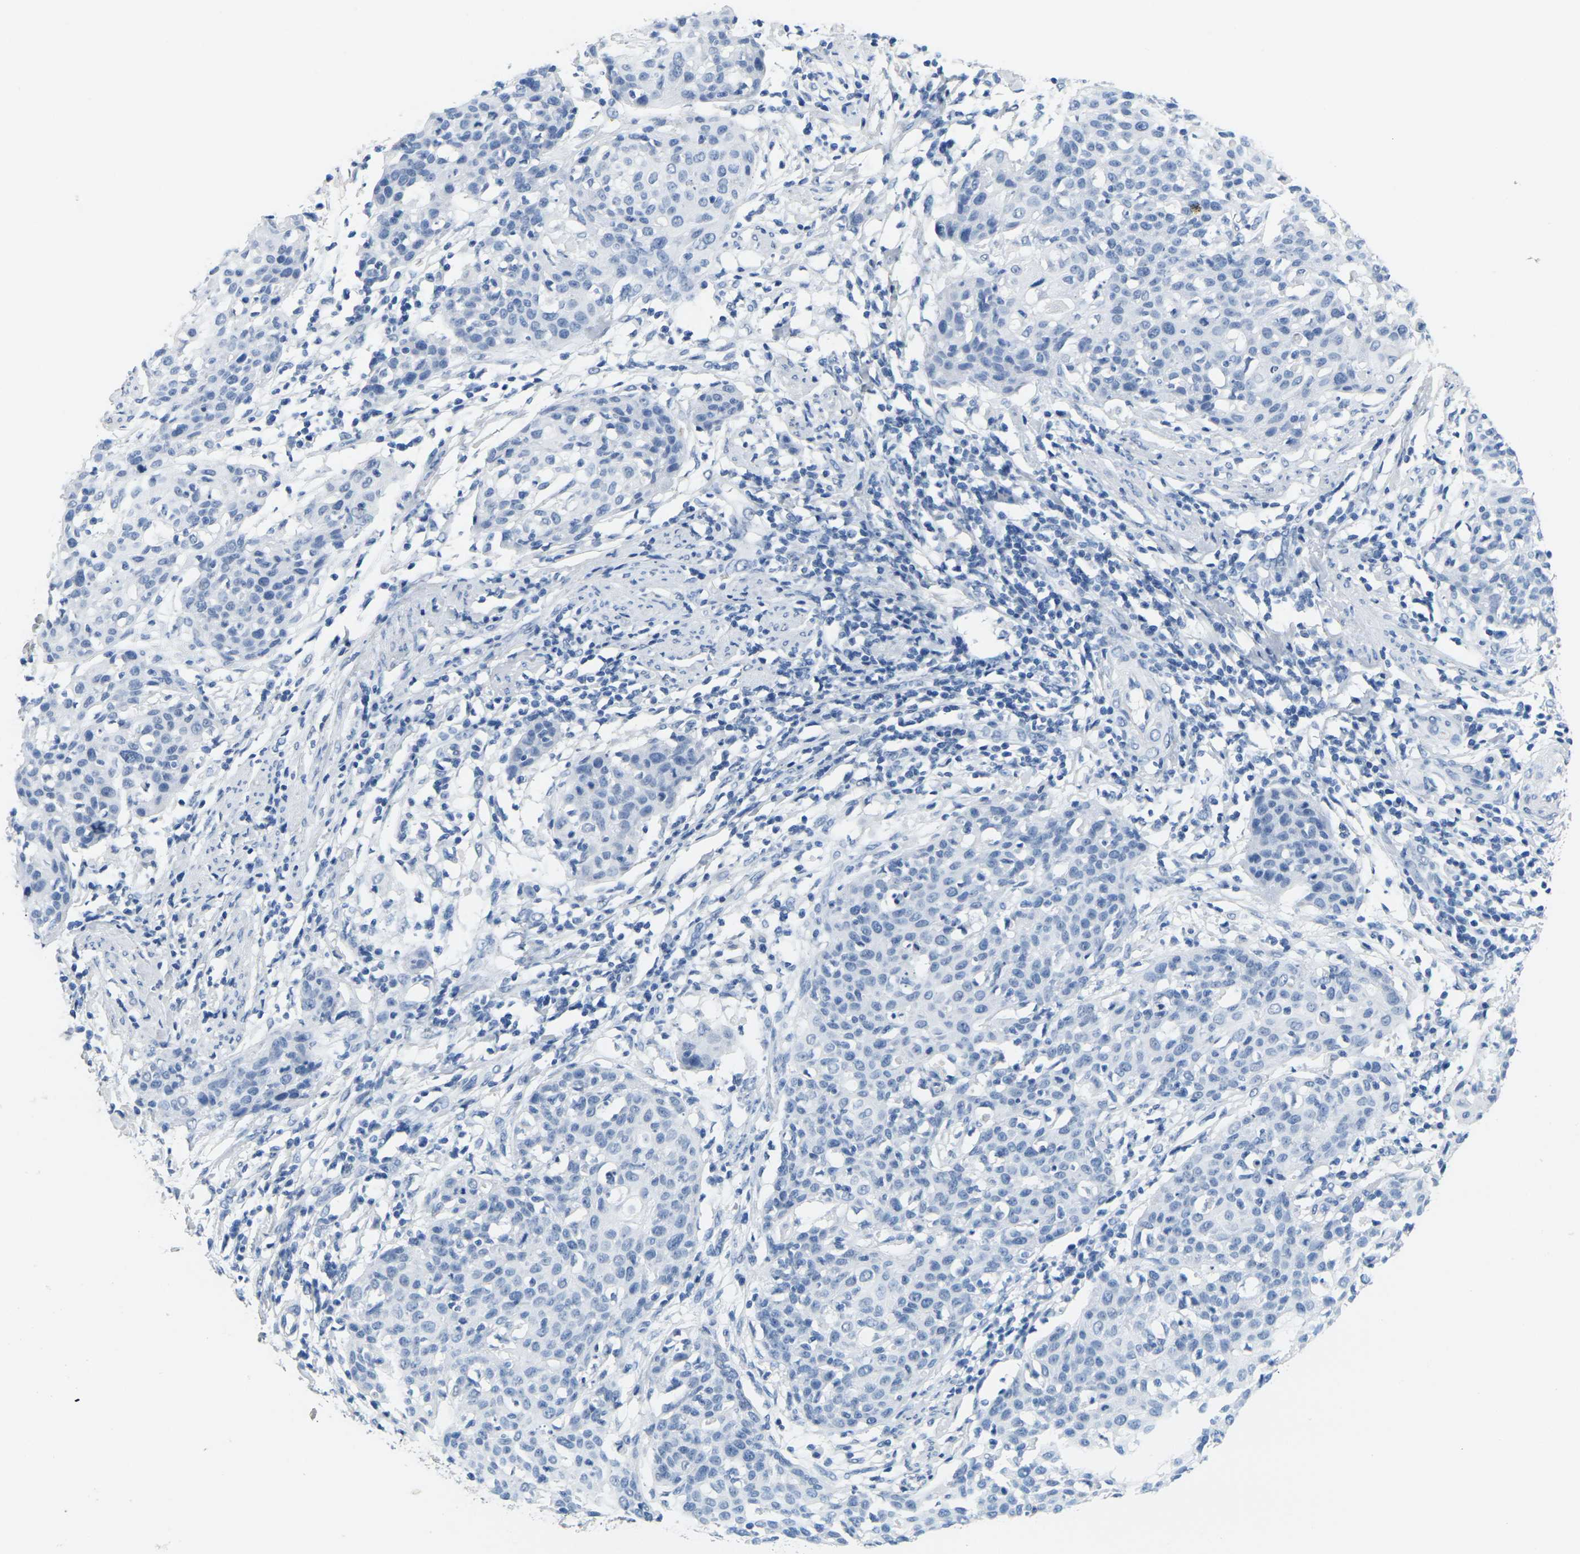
{"staining": {"intensity": "negative", "quantity": "none", "location": "none"}, "tissue": "cervical cancer", "cell_type": "Tumor cells", "image_type": "cancer", "snomed": [{"axis": "morphology", "description": "Squamous cell carcinoma, NOS"}, {"axis": "topography", "description": "Cervix"}], "caption": "Cervical cancer stained for a protein using immunohistochemistry displays no staining tumor cells.", "gene": "CTAG1A", "patient": {"sex": "female", "age": 38}}